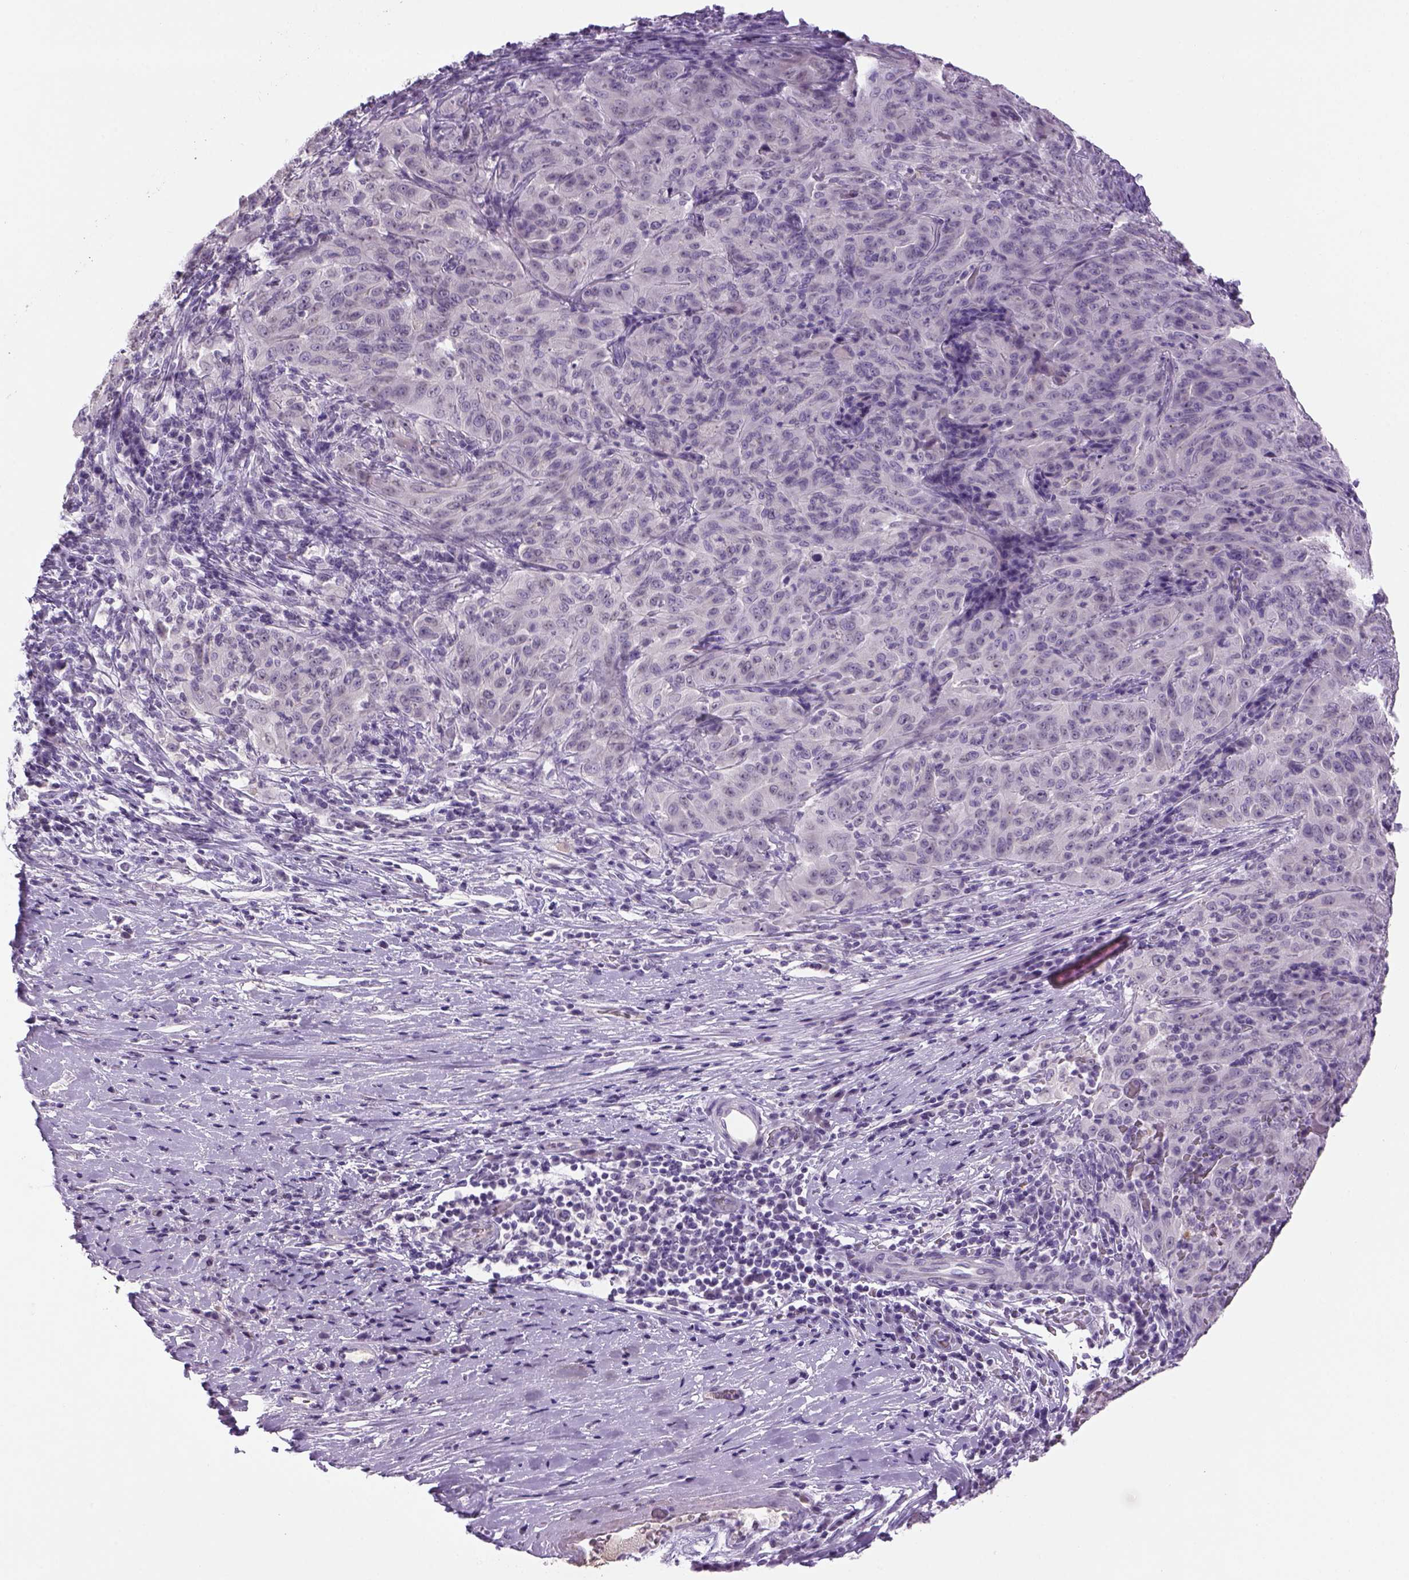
{"staining": {"intensity": "negative", "quantity": "none", "location": "none"}, "tissue": "pancreatic cancer", "cell_type": "Tumor cells", "image_type": "cancer", "snomed": [{"axis": "morphology", "description": "Adenocarcinoma, NOS"}, {"axis": "topography", "description": "Pancreas"}], "caption": "Tumor cells show no significant protein positivity in pancreatic cancer (adenocarcinoma). (DAB (3,3'-diaminobenzidine) immunohistochemistry (IHC) with hematoxylin counter stain).", "gene": "DBH", "patient": {"sex": "male", "age": 63}}